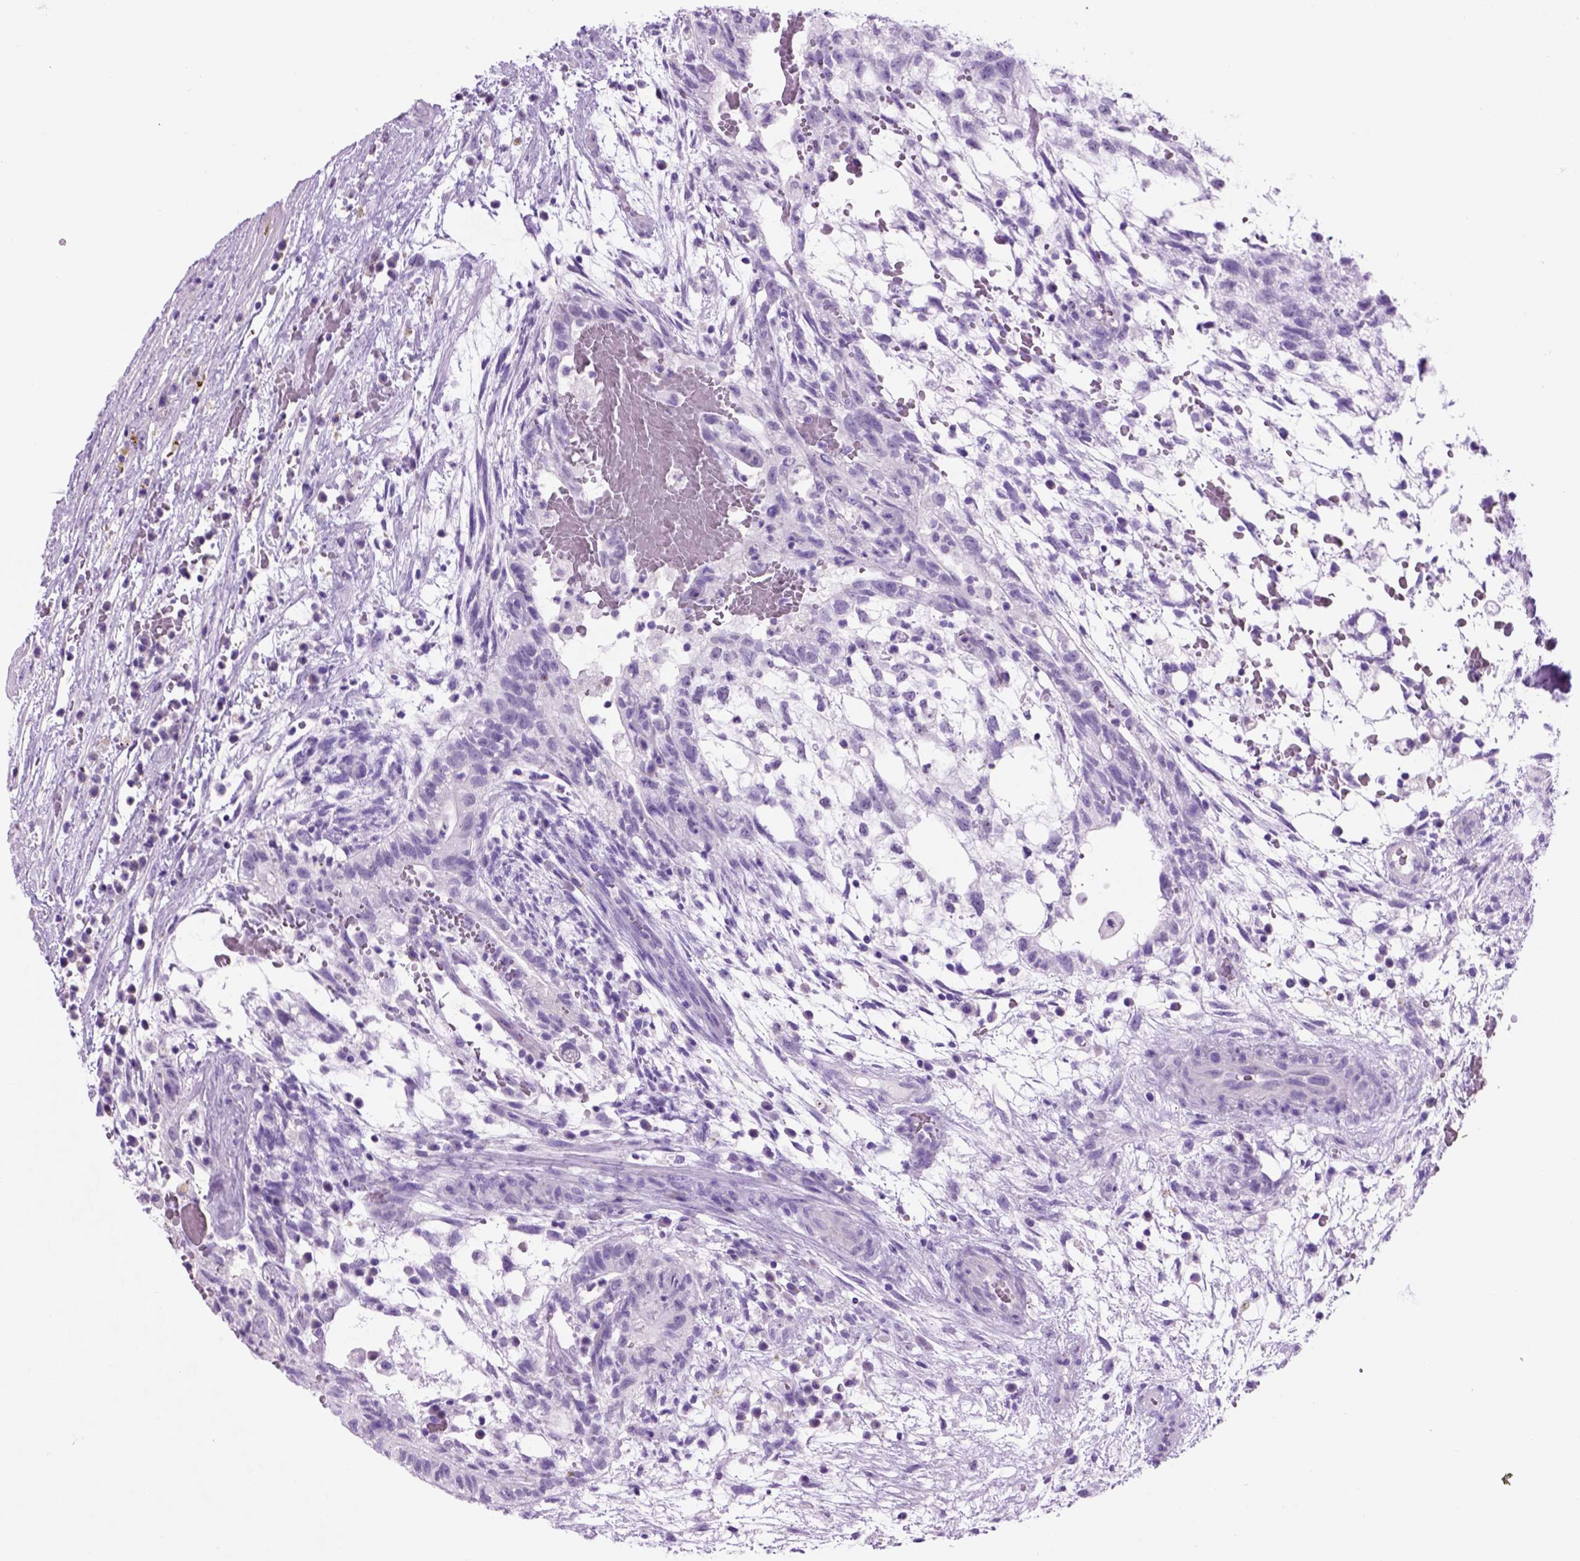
{"staining": {"intensity": "negative", "quantity": "none", "location": "none"}, "tissue": "testis cancer", "cell_type": "Tumor cells", "image_type": "cancer", "snomed": [{"axis": "morphology", "description": "Normal tissue, NOS"}, {"axis": "morphology", "description": "Carcinoma, Embryonal, NOS"}, {"axis": "topography", "description": "Testis"}], "caption": "DAB immunohistochemical staining of human testis embryonal carcinoma exhibits no significant expression in tumor cells.", "gene": "HHIPL2", "patient": {"sex": "male", "age": 32}}